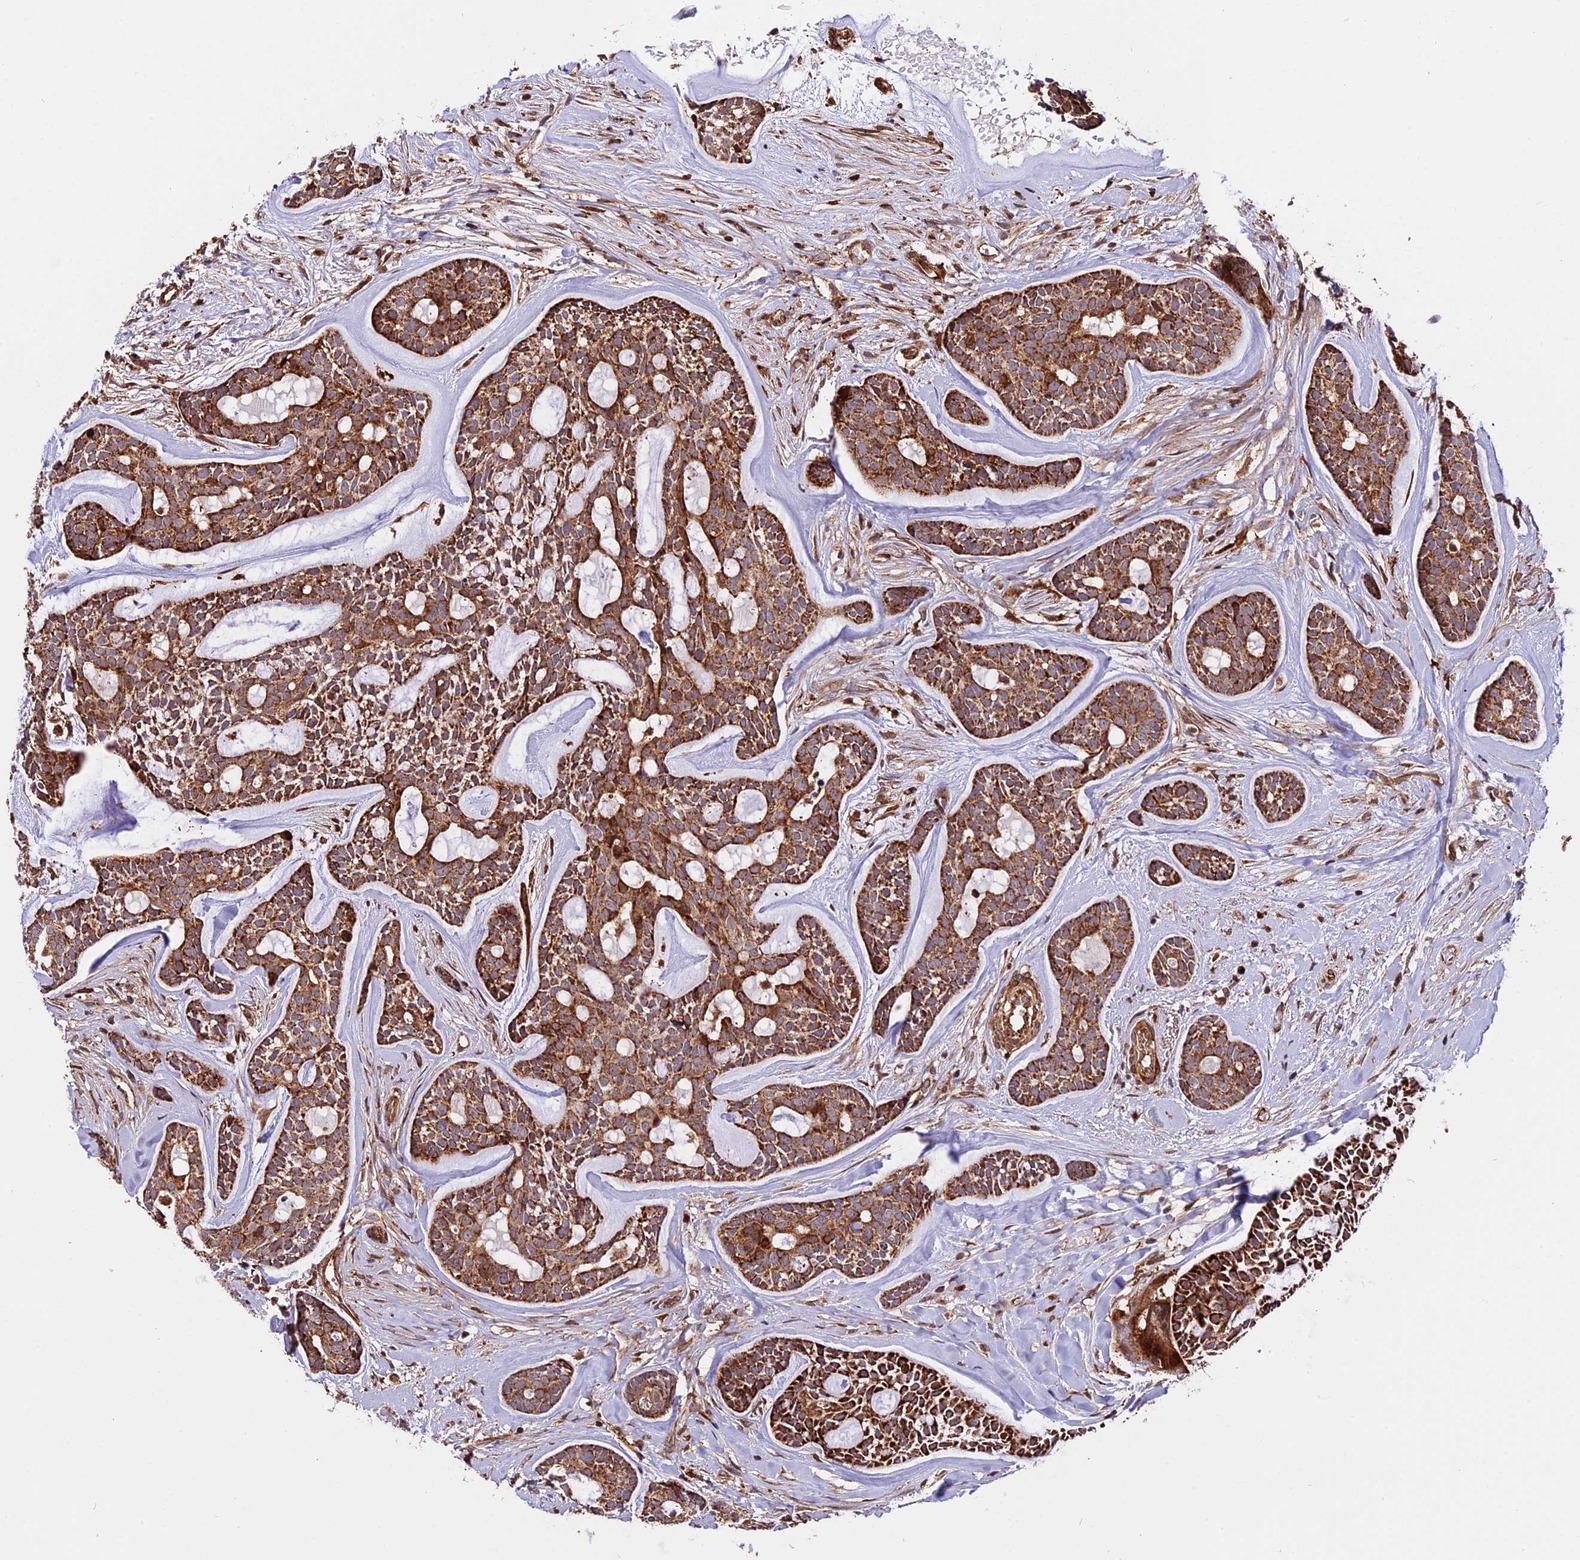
{"staining": {"intensity": "strong", "quantity": ">75%", "location": "cytoplasmic/membranous"}, "tissue": "head and neck cancer", "cell_type": "Tumor cells", "image_type": "cancer", "snomed": [{"axis": "morphology", "description": "Normal tissue, NOS"}, {"axis": "morphology", "description": "Adenocarcinoma, NOS"}, {"axis": "topography", "description": "Subcutis"}, {"axis": "topography", "description": "Nasopharynx"}, {"axis": "topography", "description": "Head-Neck"}], "caption": "Protein staining of head and neck cancer tissue exhibits strong cytoplasmic/membranous expression in about >75% of tumor cells.", "gene": "HERPUD1", "patient": {"sex": "female", "age": 73}}